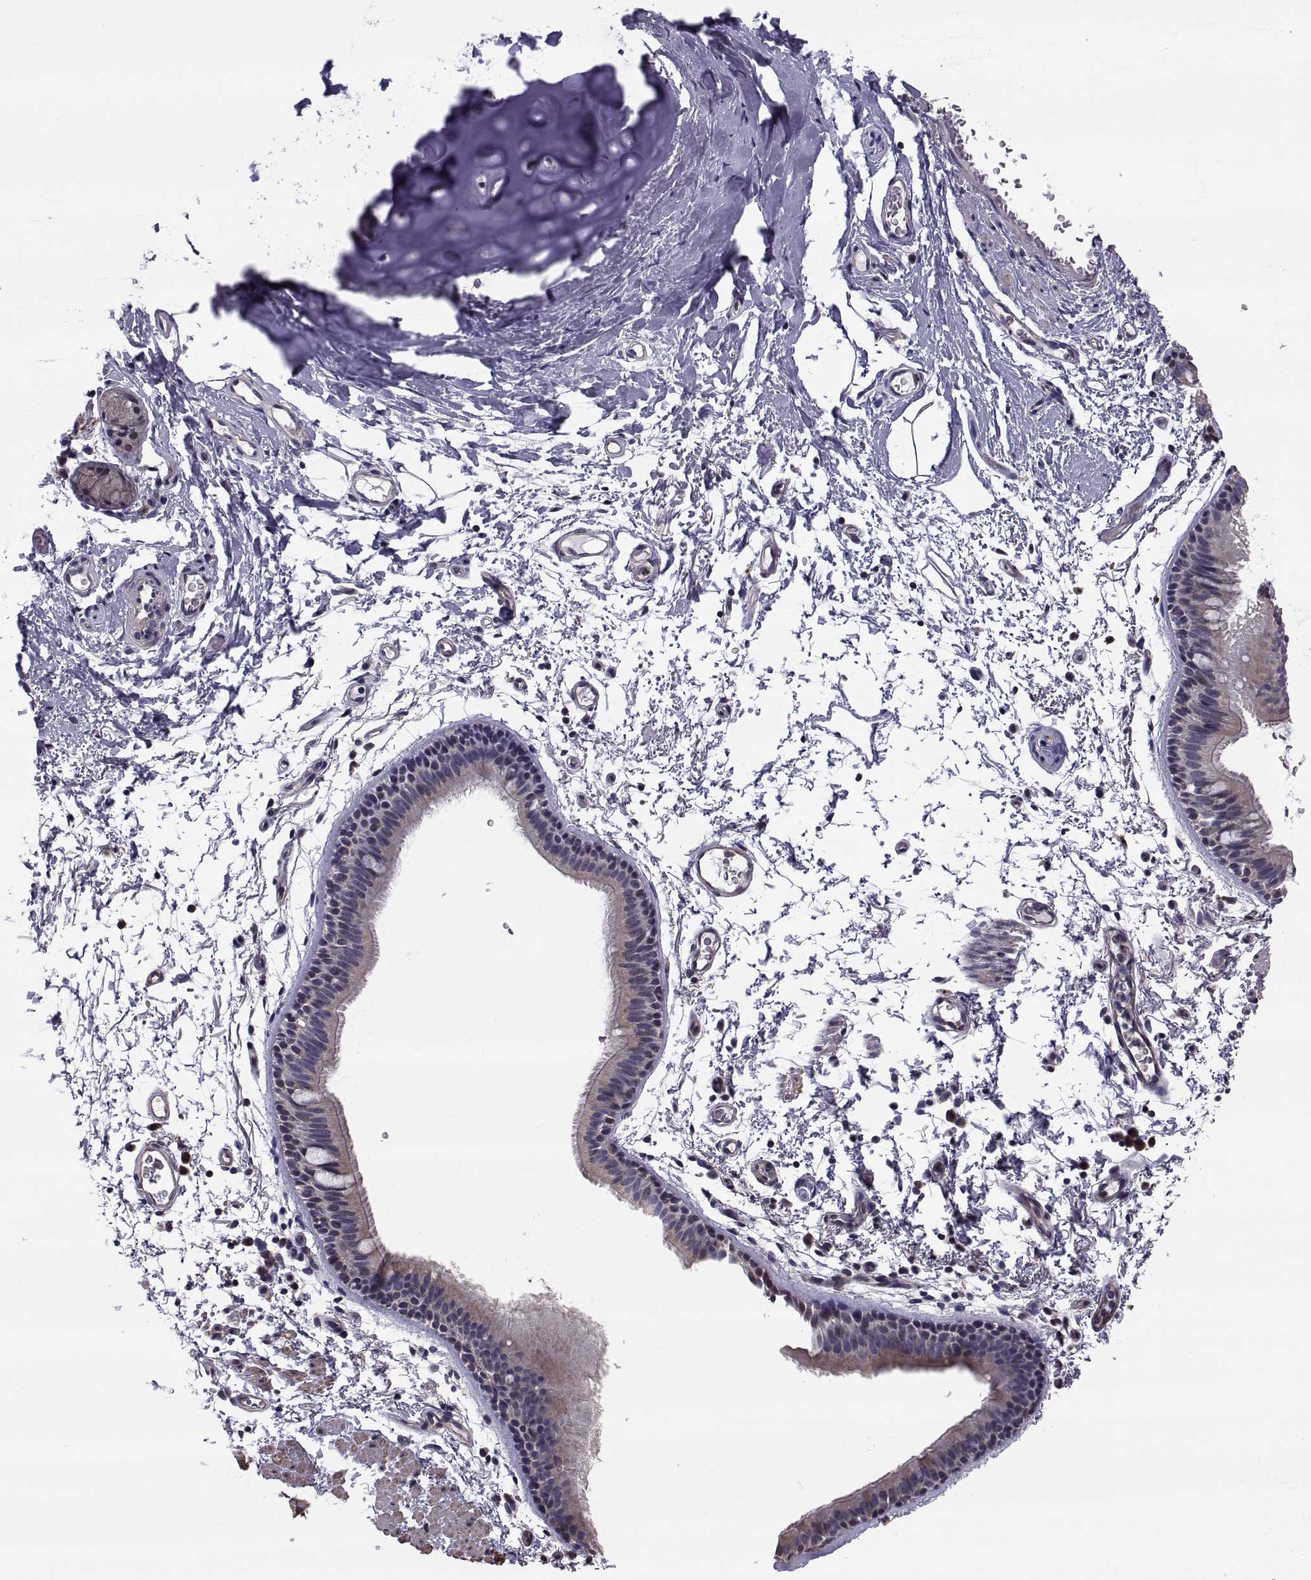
{"staining": {"intensity": "moderate", "quantity": "25%-75%", "location": "cytoplasmic/membranous"}, "tissue": "bronchus", "cell_type": "Respiratory epithelial cells", "image_type": "normal", "snomed": [{"axis": "morphology", "description": "Normal tissue, NOS"}, {"axis": "topography", "description": "Lymph node"}, {"axis": "topography", "description": "Bronchus"}], "caption": "Immunohistochemistry (IHC) of benign bronchus exhibits medium levels of moderate cytoplasmic/membranous staining in approximately 25%-75% of respiratory epithelial cells. (DAB IHC, brown staining for protein, blue staining for nuclei).", "gene": "ANO1", "patient": {"sex": "female", "age": 70}}